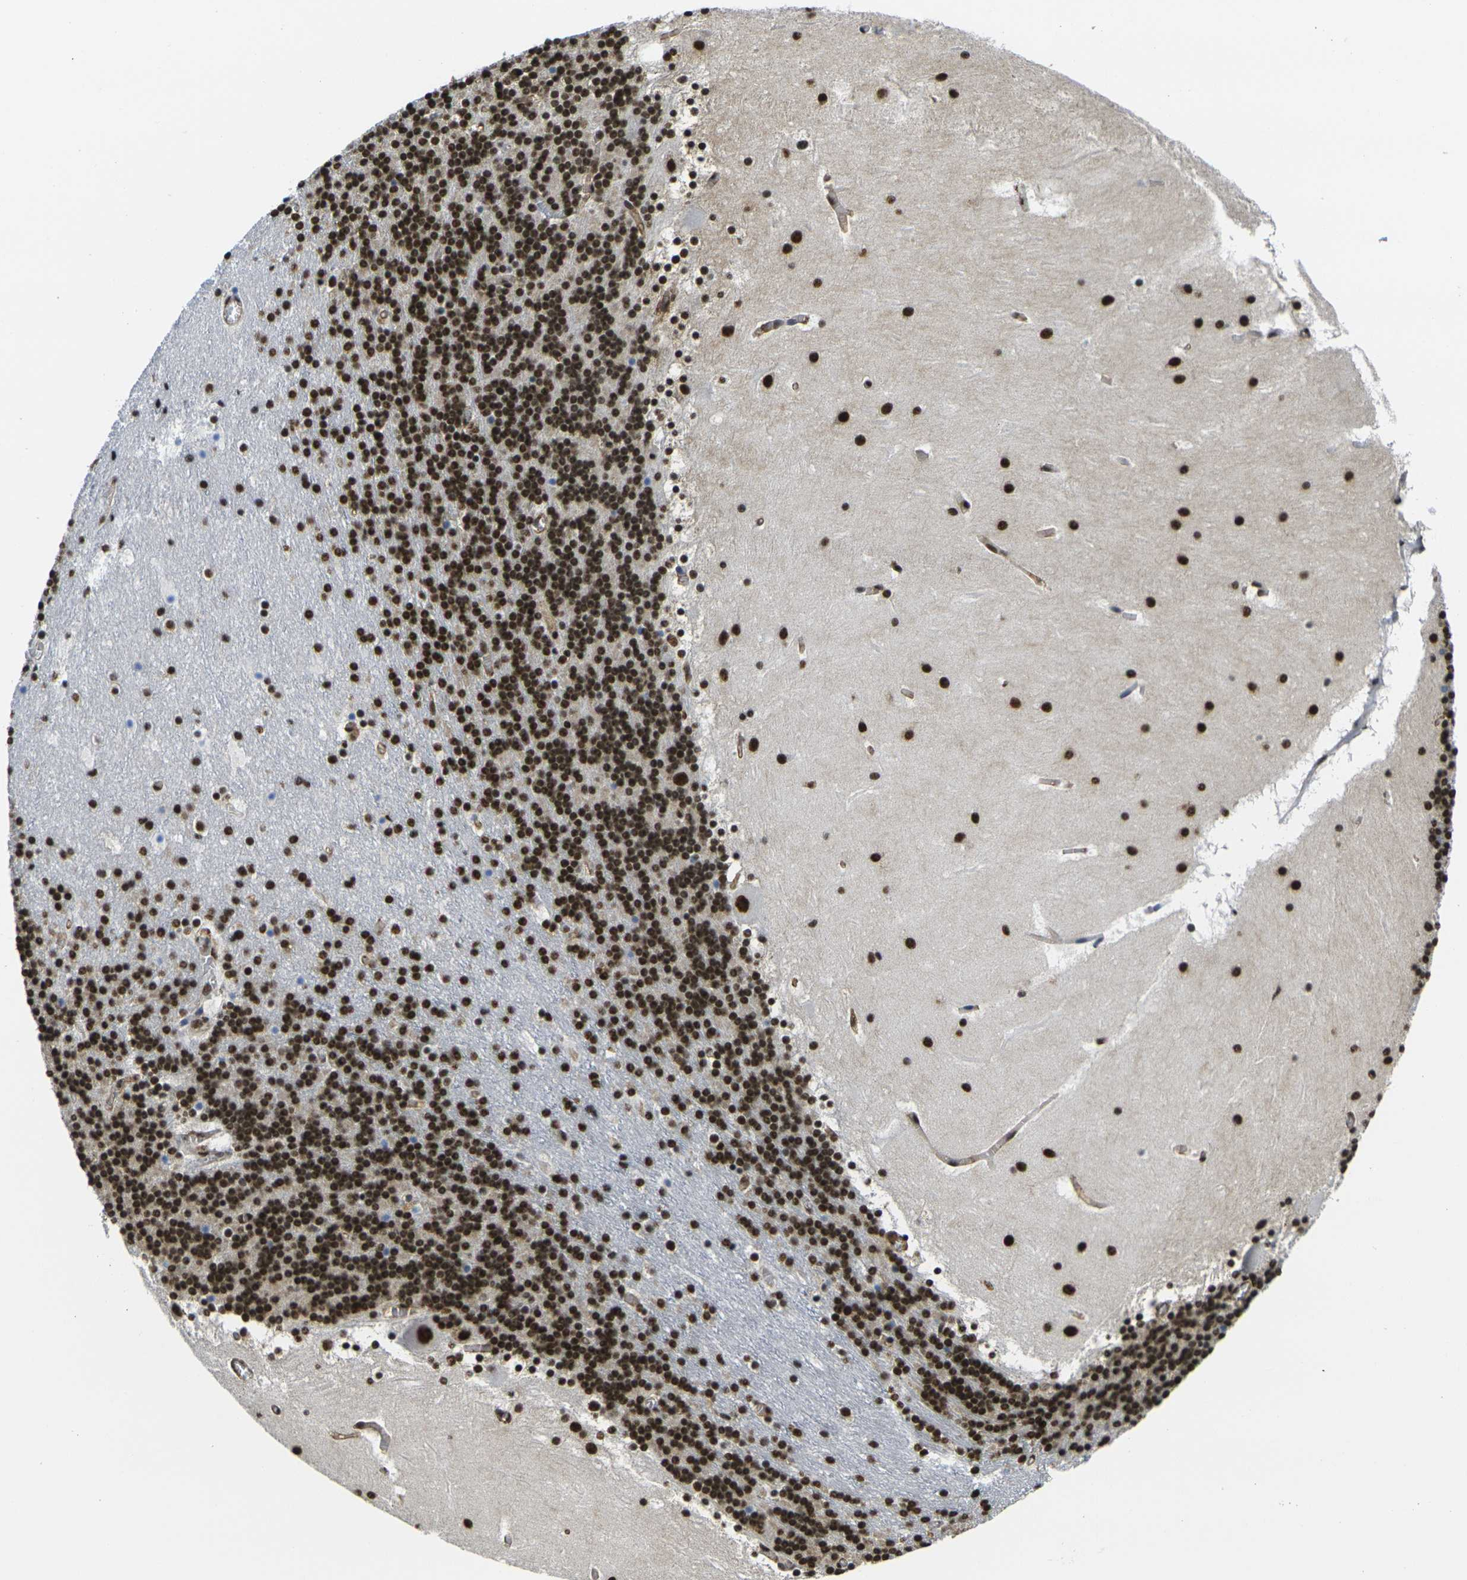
{"staining": {"intensity": "strong", "quantity": ">75%", "location": "nuclear"}, "tissue": "cerebellum", "cell_type": "Cells in granular layer", "image_type": "normal", "snomed": [{"axis": "morphology", "description": "Normal tissue, NOS"}, {"axis": "topography", "description": "Cerebellum"}], "caption": "Immunohistochemical staining of benign human cerebellum demonstrates high levels of strong nuclear positivity in about >75% of cells in granular layer.", "gene": "SMARCC1", "patient": {"sex": "male", "age": 45}}